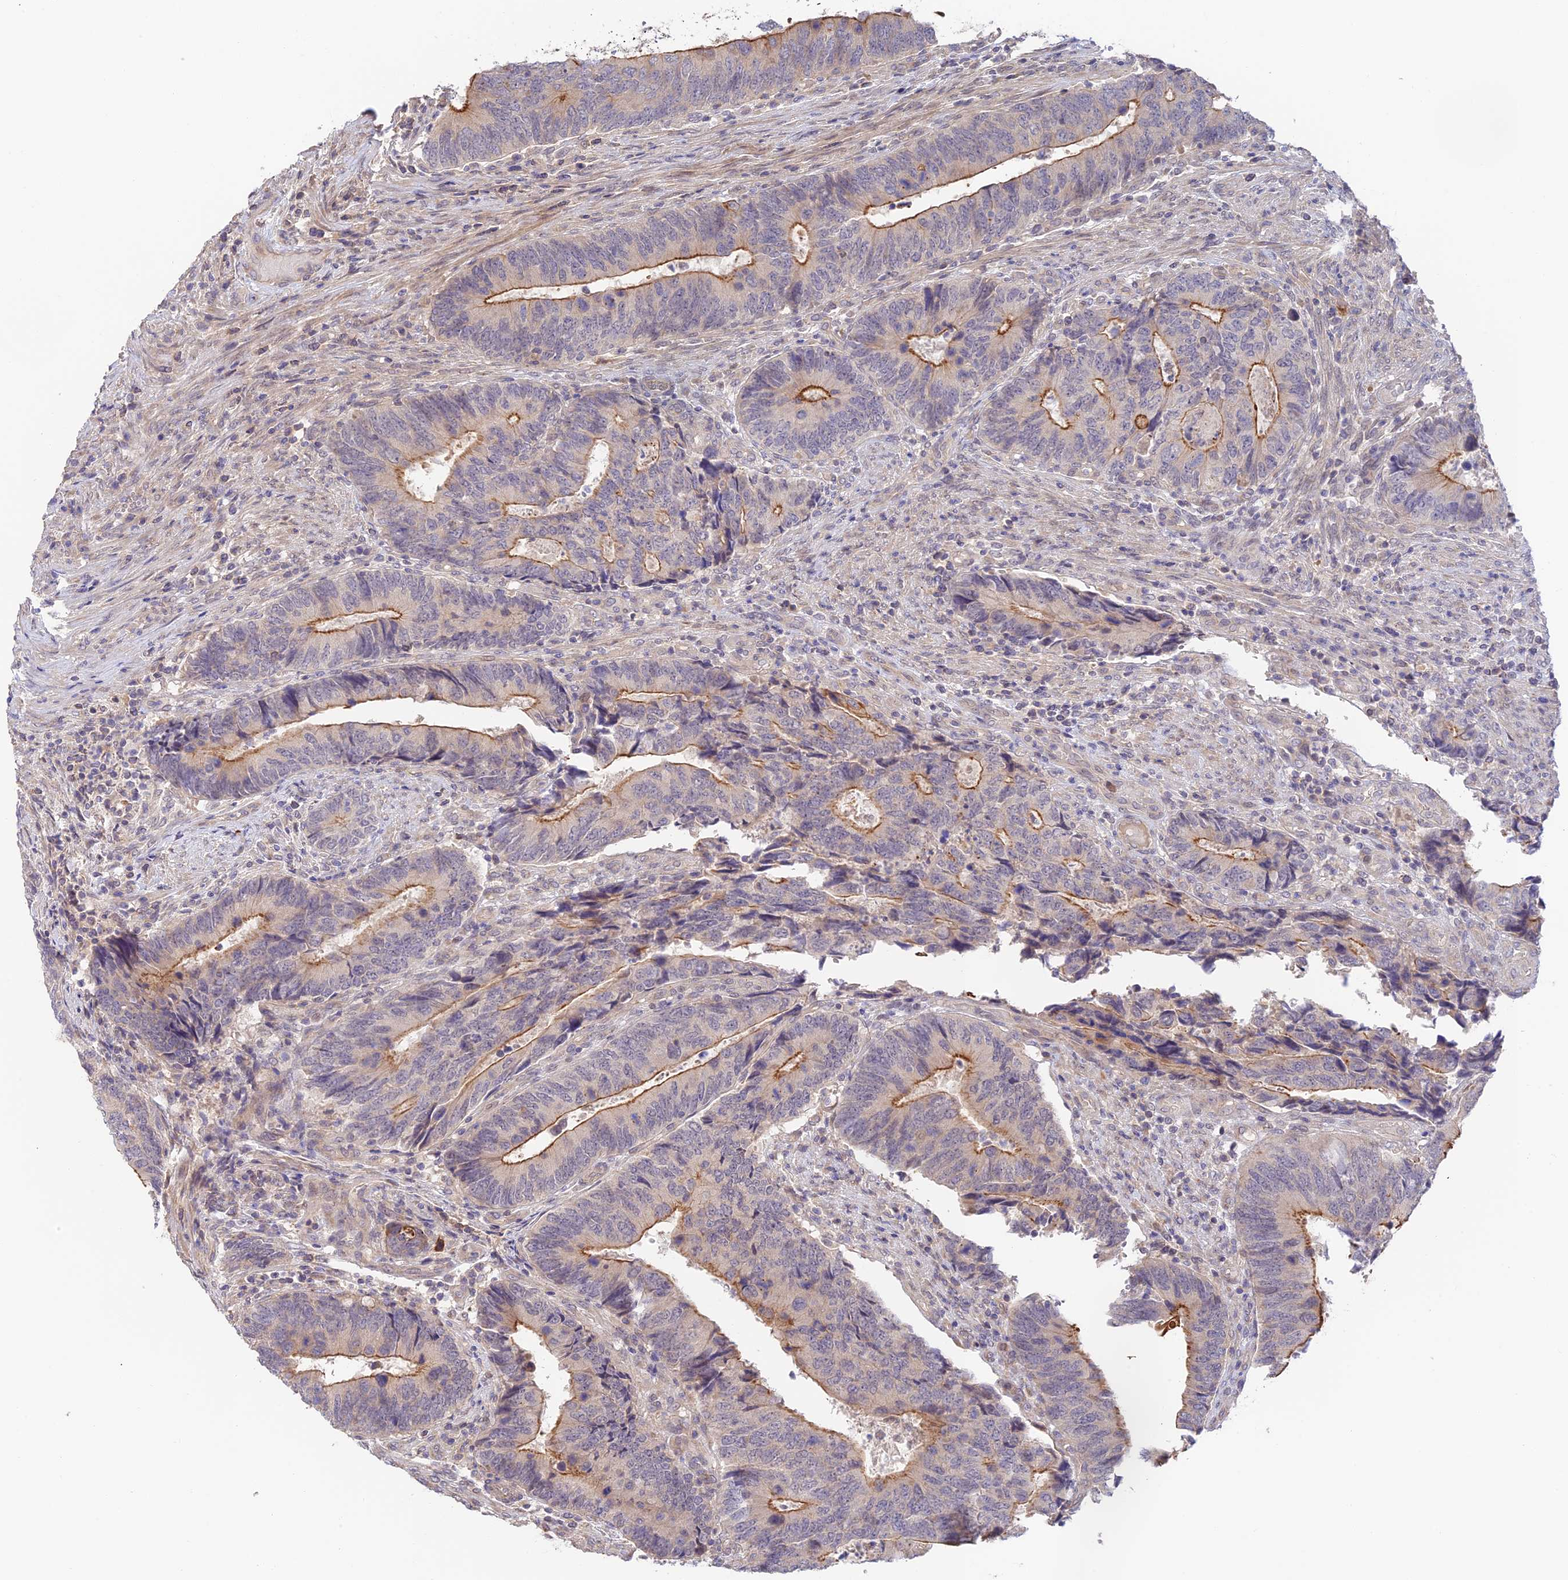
{"staining": {"intensity": "moderate", "quantity": "25%-75%", "location": "cytoplasmic/membranous"}, "tissue": "colorectal cancer", "cell_type": "Tumor cells", "image_type": "cancer", "snomed": [{"axis": "morphology", "description": "Adenocarcinoma, NOS"}, {"axis": "topography", "description": "Colon"}], "caption": "Colorectal adenocarcinoma stained with a brown dye displays moderate cytoplasmic/membranous positive expression in approximately 25%-75% of tumor cells.", "gene": "CAMSAP3", "patient": {"sex": "male", "age": 87}}